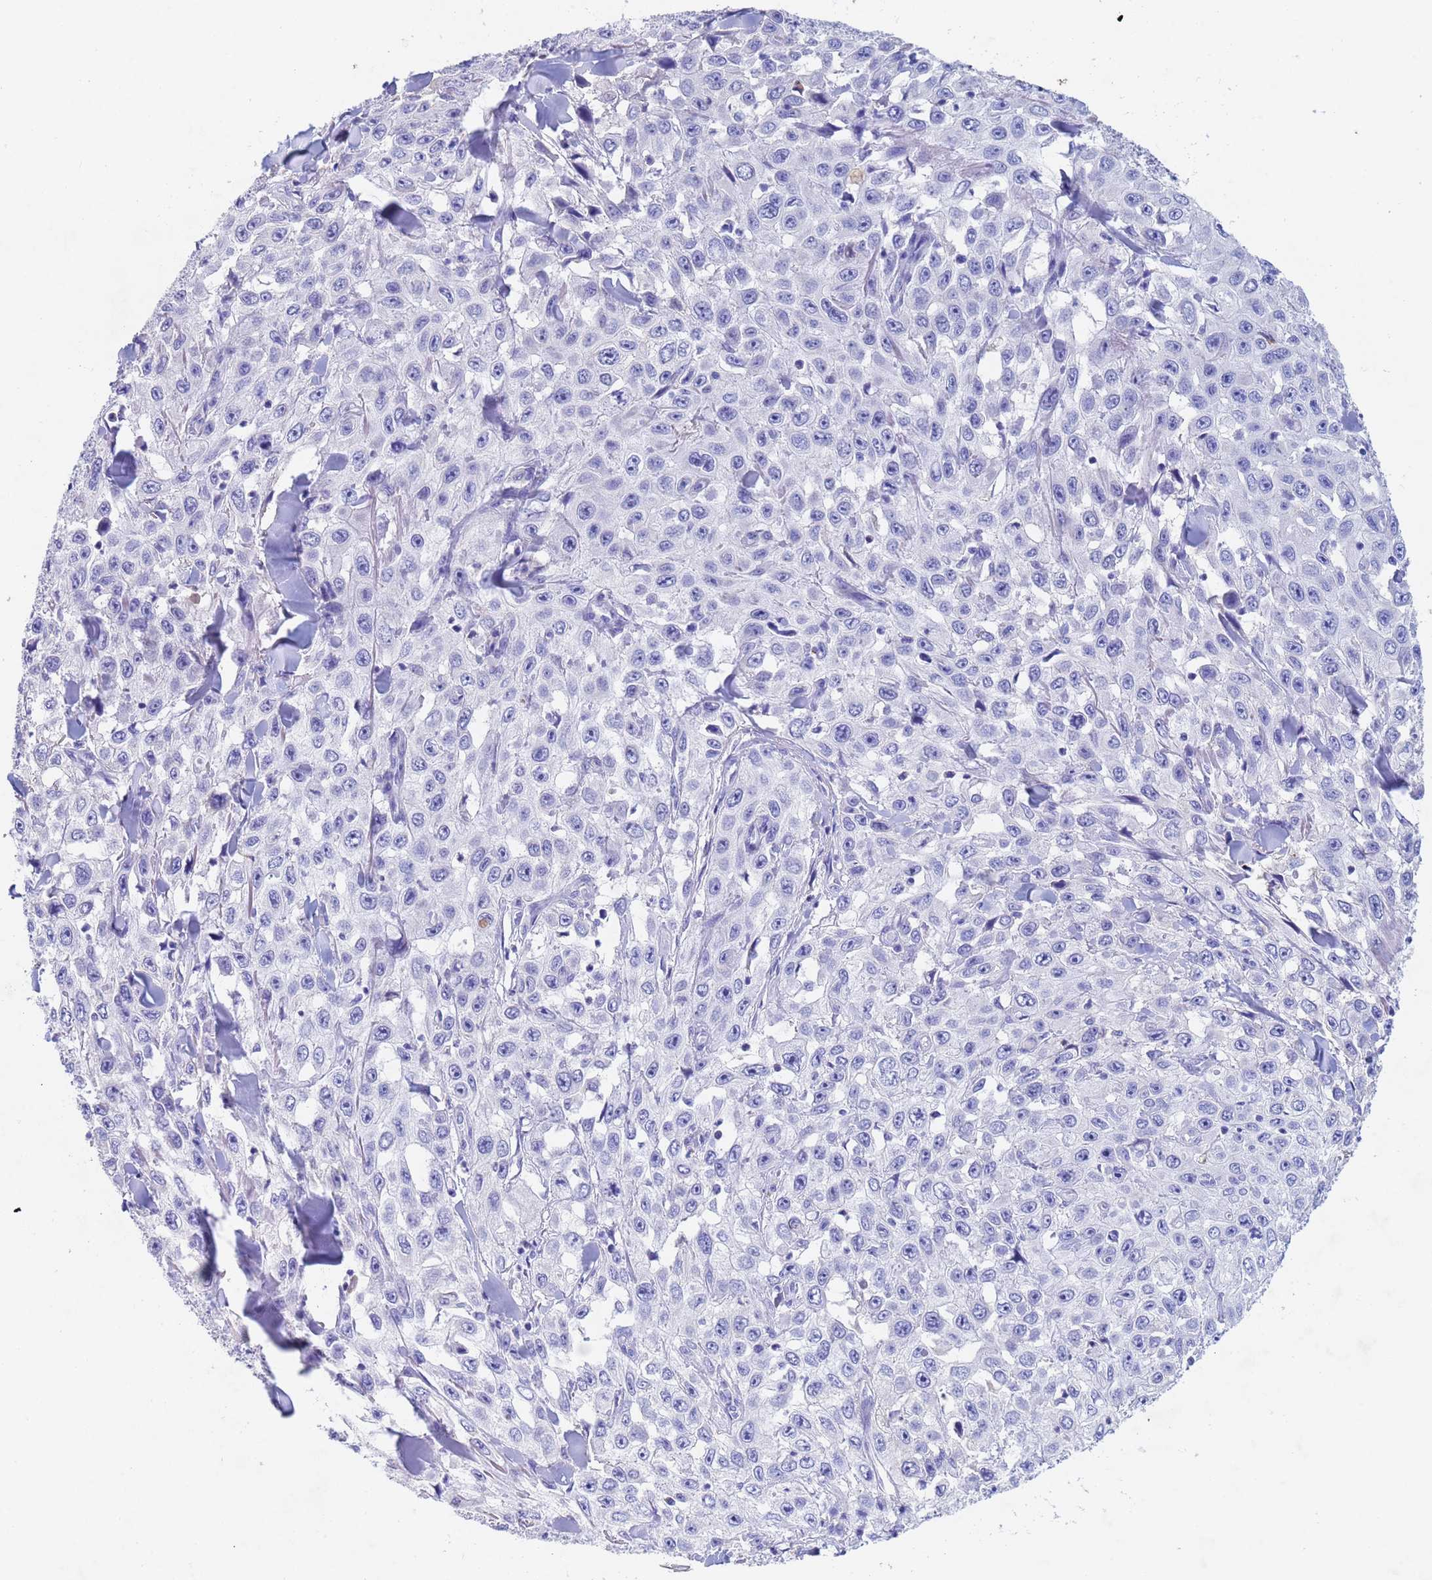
{"staining": {"intensity": "negative", "quantity": "none", "location": "none"}, "tissue": "skin cancer", "cell_type": "Tumor cells", "image_type": "cancer", "snomed": [{"axis": "morphology", "description": "Squamous cell carcinoma, NOS"}, {"axis": "topography", "description": "Skin"}], "caption": "The photomicrograph demonstrates no significant staining in tumor cells of skin cancer (squamous cell carcinoma).", "gene": "CSTB", "patient": {"sex": "male", "age": 82}}